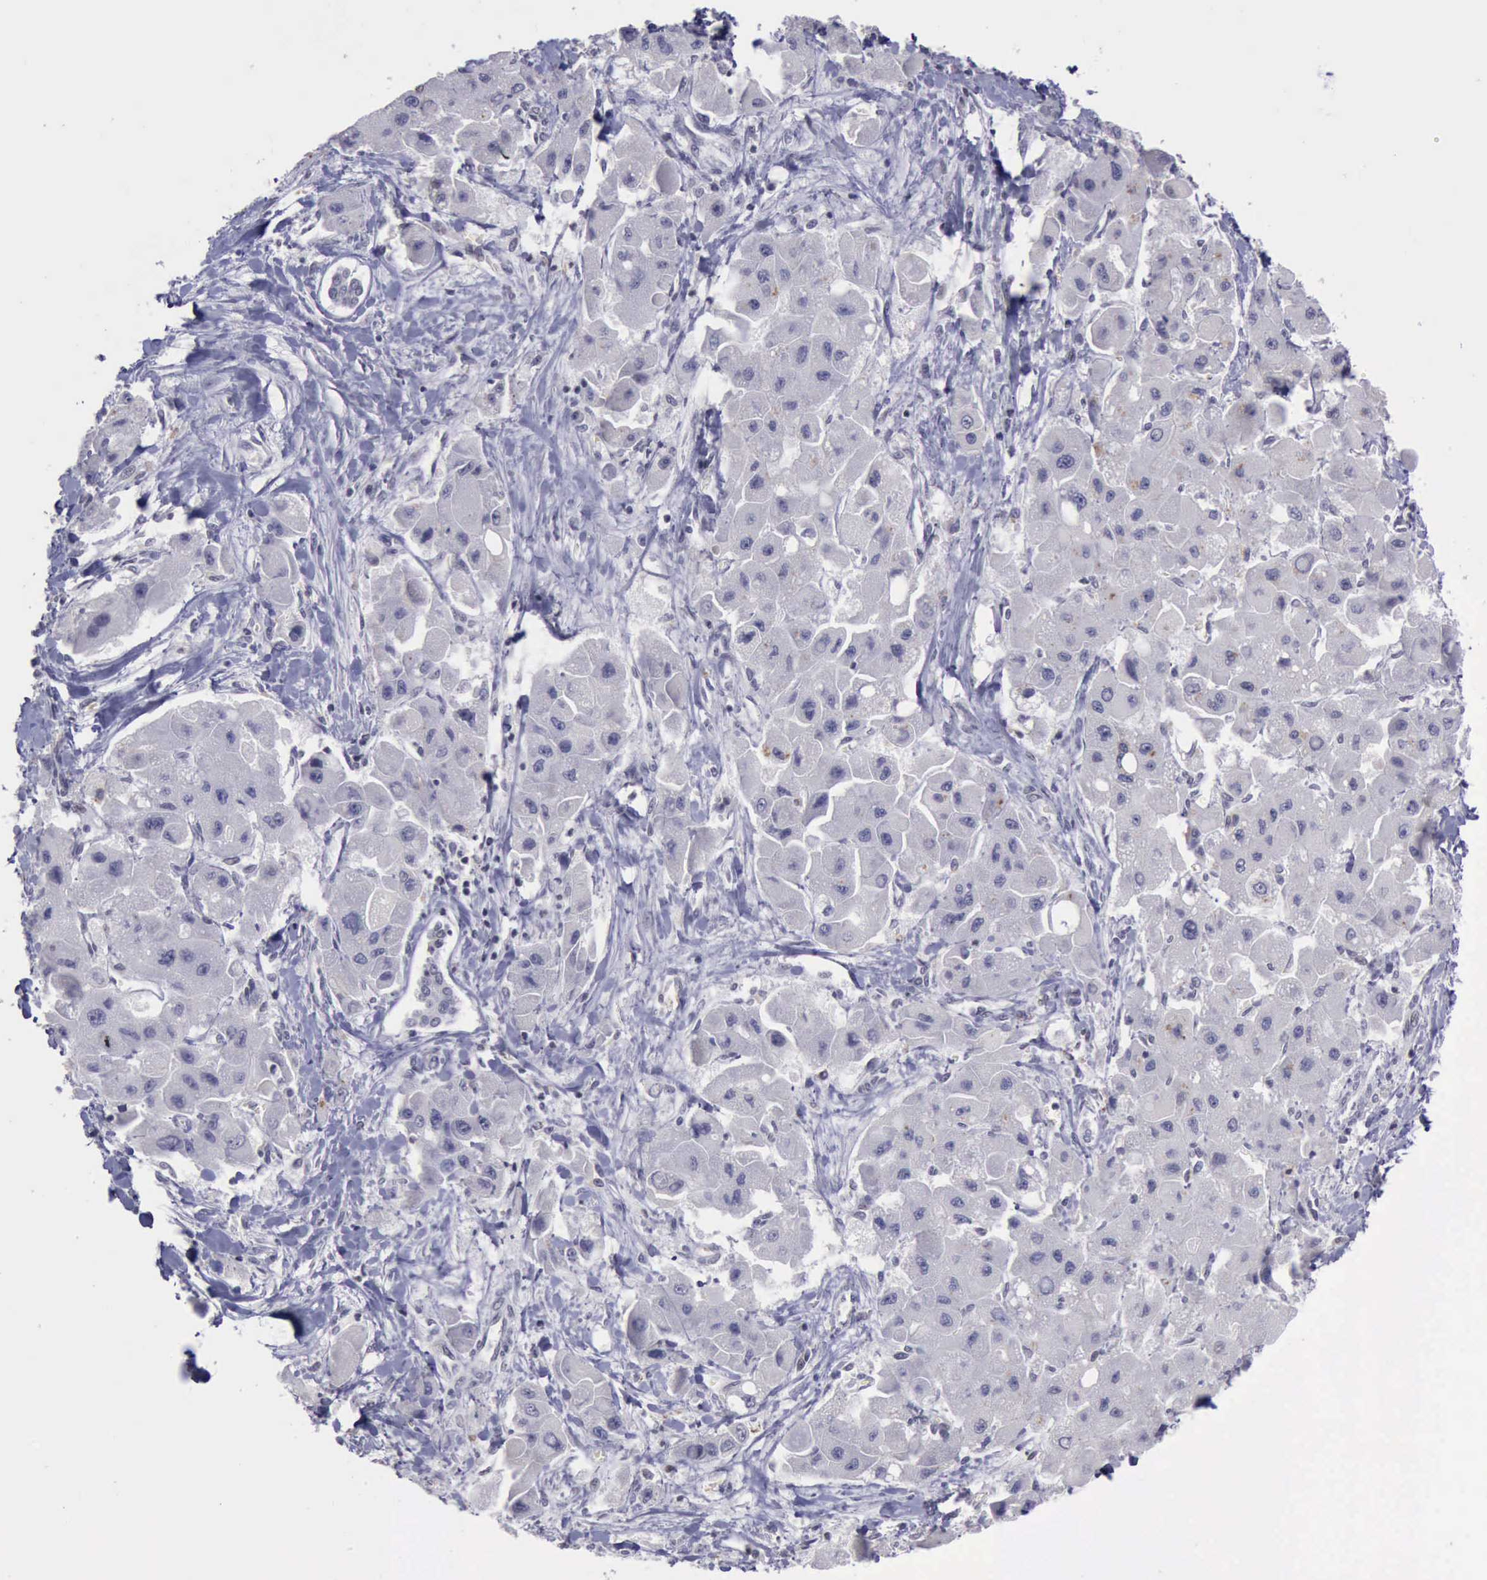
{"staining": {"intensity": "negative", "quantity": "none", "location": "none"}, "tissue": "liver cancer", "cell_type": "Tumor cells", "image_type": "cancer", "snomed": [{"axis": "morphology", "description": "Carcinoma, Hepatocellular, NOS"}, {"axis": "topography", "description": "Liver"}], "caption": "Human hepatocellular carcinoma (liver) stained for a protein using IHC exhibits no staining in tumor cells.", "gene": "YY1", "patient": {"sex": "male", "age": 24}}